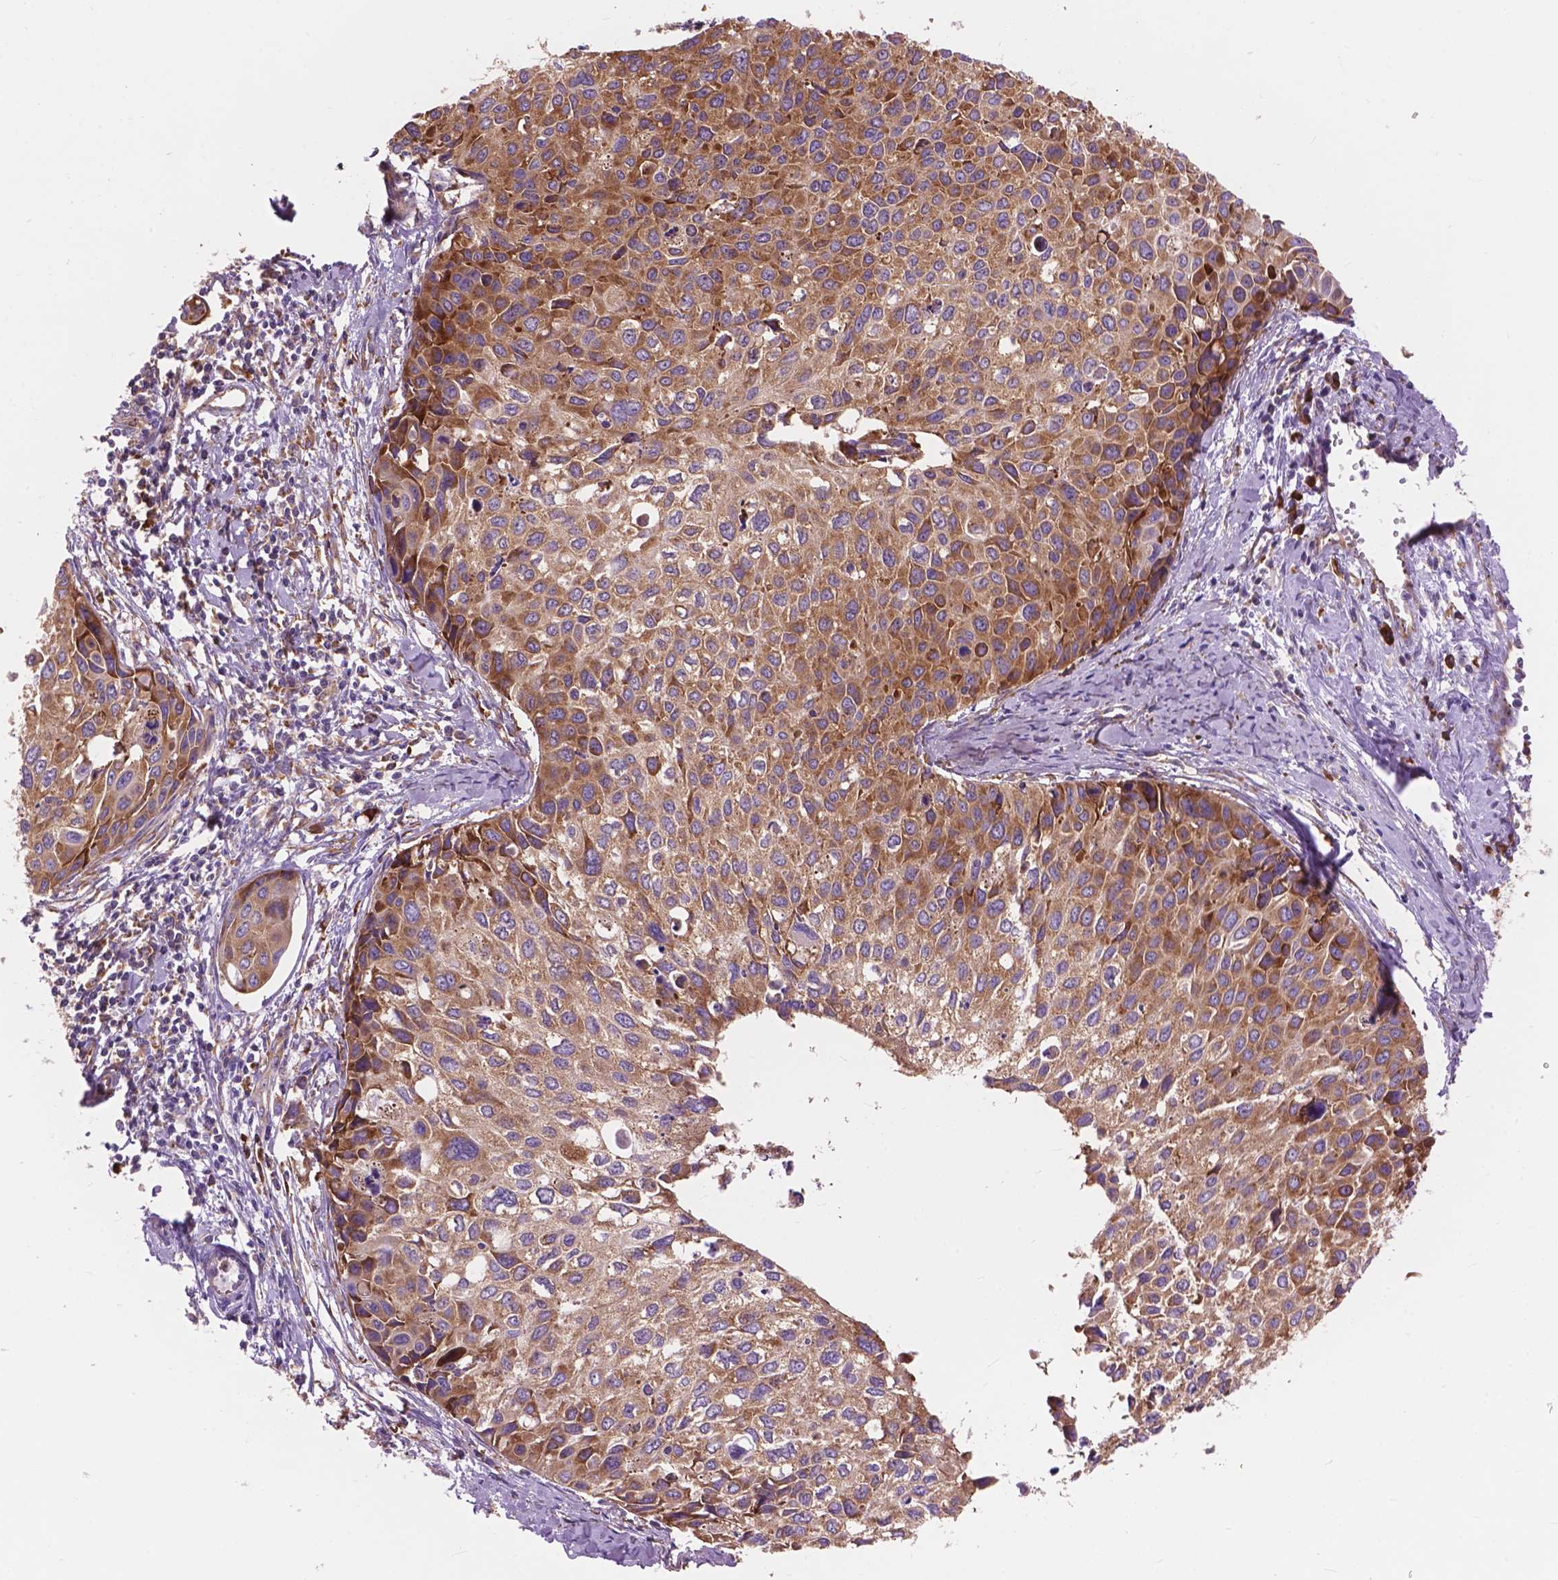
{"staining": {"intensity": "moderate", "quantity": ">75%", "location": "cytoplasmic/membranous"}, "tissue": "cervical cancer", "cell_type": "Tumor cells", "image_type": "cancer", "snomed": [{"axis": "morphology", "description": "Squamous cell carcinoma, NOS"}, {"axis": "topography", "description": "Cervix"}], "caption": "Brown immunohistochemical staining in cervical squamous cell carcinoma exhibits moderate cytoplasmic/membranous expression in approximately >75% of tumor cells. (DAB (3,3'-diaminobenzidine) IHC with brightfield microscopy, high magnification).", "gene": "RPL37A", "patient": {"sex": "female", "age": 50}}